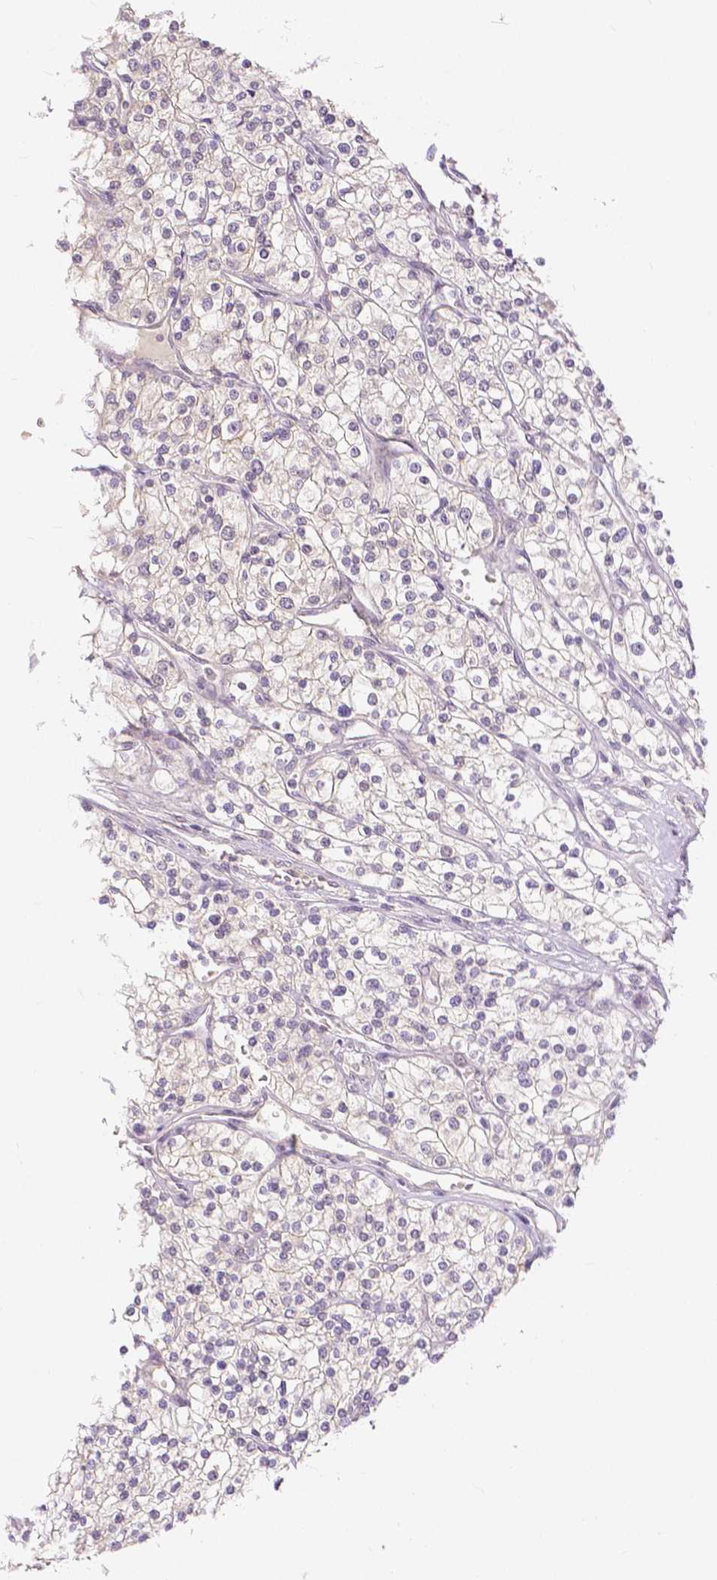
{"staining": {"intensity": "negative", "quantity": "none", "location": "none"}, "tissue": "renal cancer", "cell_type": "Tumor cells", "image_type": "cancer", "snomed": [{"axis": "morphology", "description": "Adenocarcinoma, NOS"}, {"axis": "topography", "description": "Kidney"}], "caption": "An image of renal adenocarcinoma stained for a protein exhibits no brown staining in tumor cells.", "gene": "OCLN", "patient": {"sex": "male", "age": 80}}